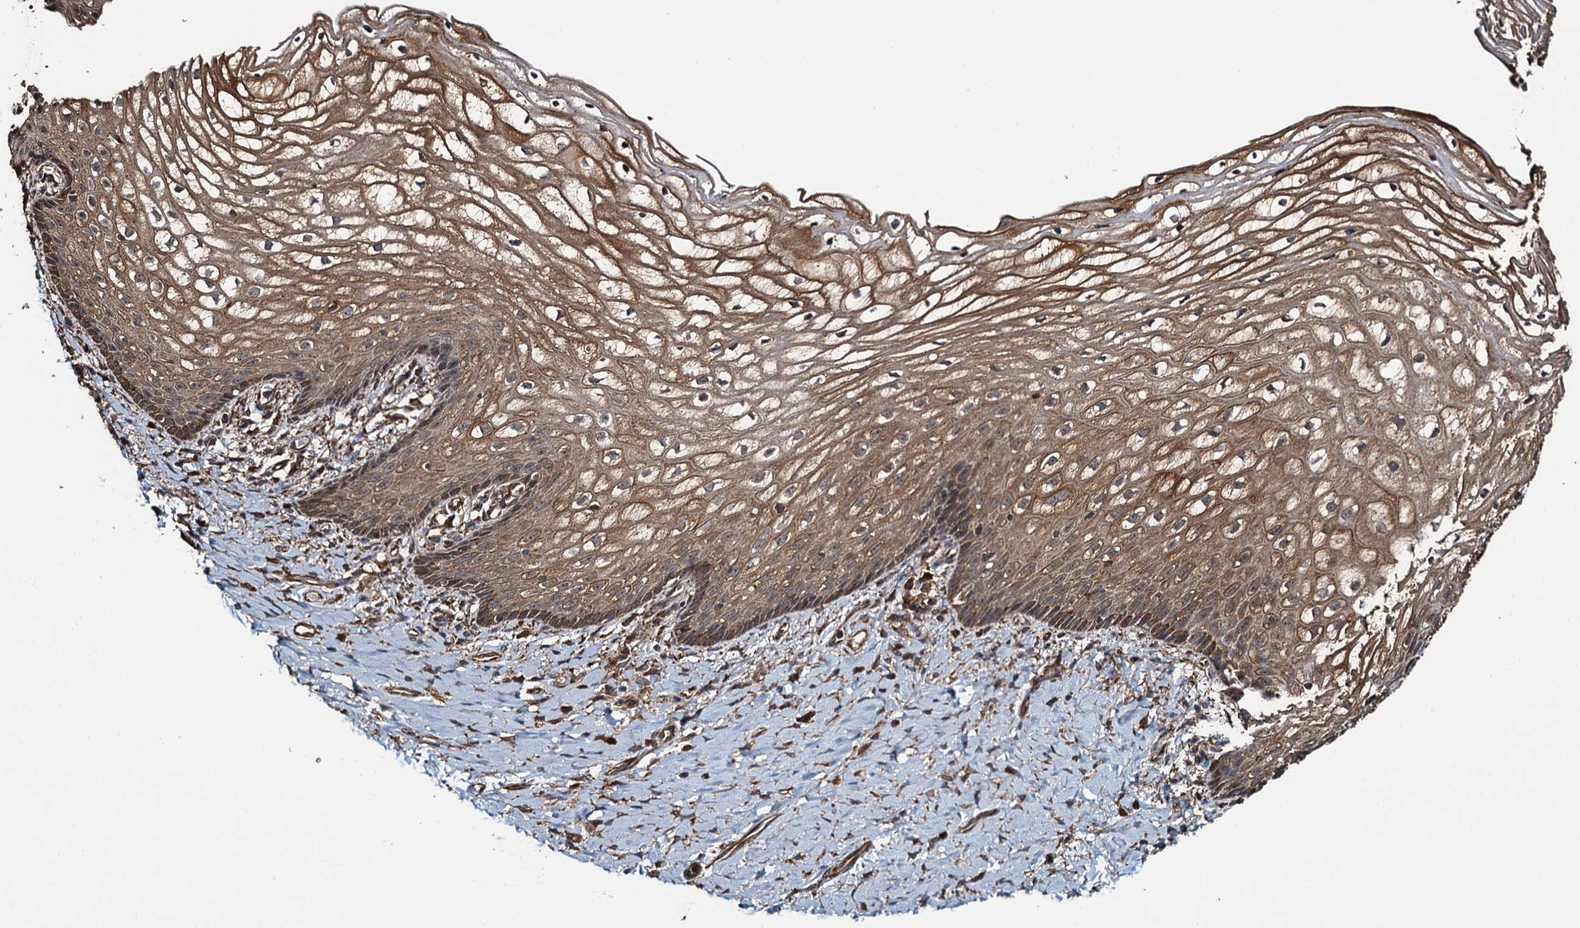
{"staining": {"intensity": "moderate", "quantity": ">75%", "location": "cytoplasmic/membranous"}, "tissue": "vagina", "cell_type": "Squamous epithelial cells", "image_type": "normal", "snomed": [{"axis": "morphology", "description": "Normal tissue, NOS"}, {"axis": "topography", "description": "Vagina"}], "caption": "A photomicrograph of vagina stained for a protein displays moderate cytoplasmic/membranous brown staining in squamous epithelial cells. (DAB (3,3'-diaminobenzidine) = brown stain, brightfield microscopy at high magnification).", "gene": "WHAMM", "patient": {"sex": "female", "age": 60}}